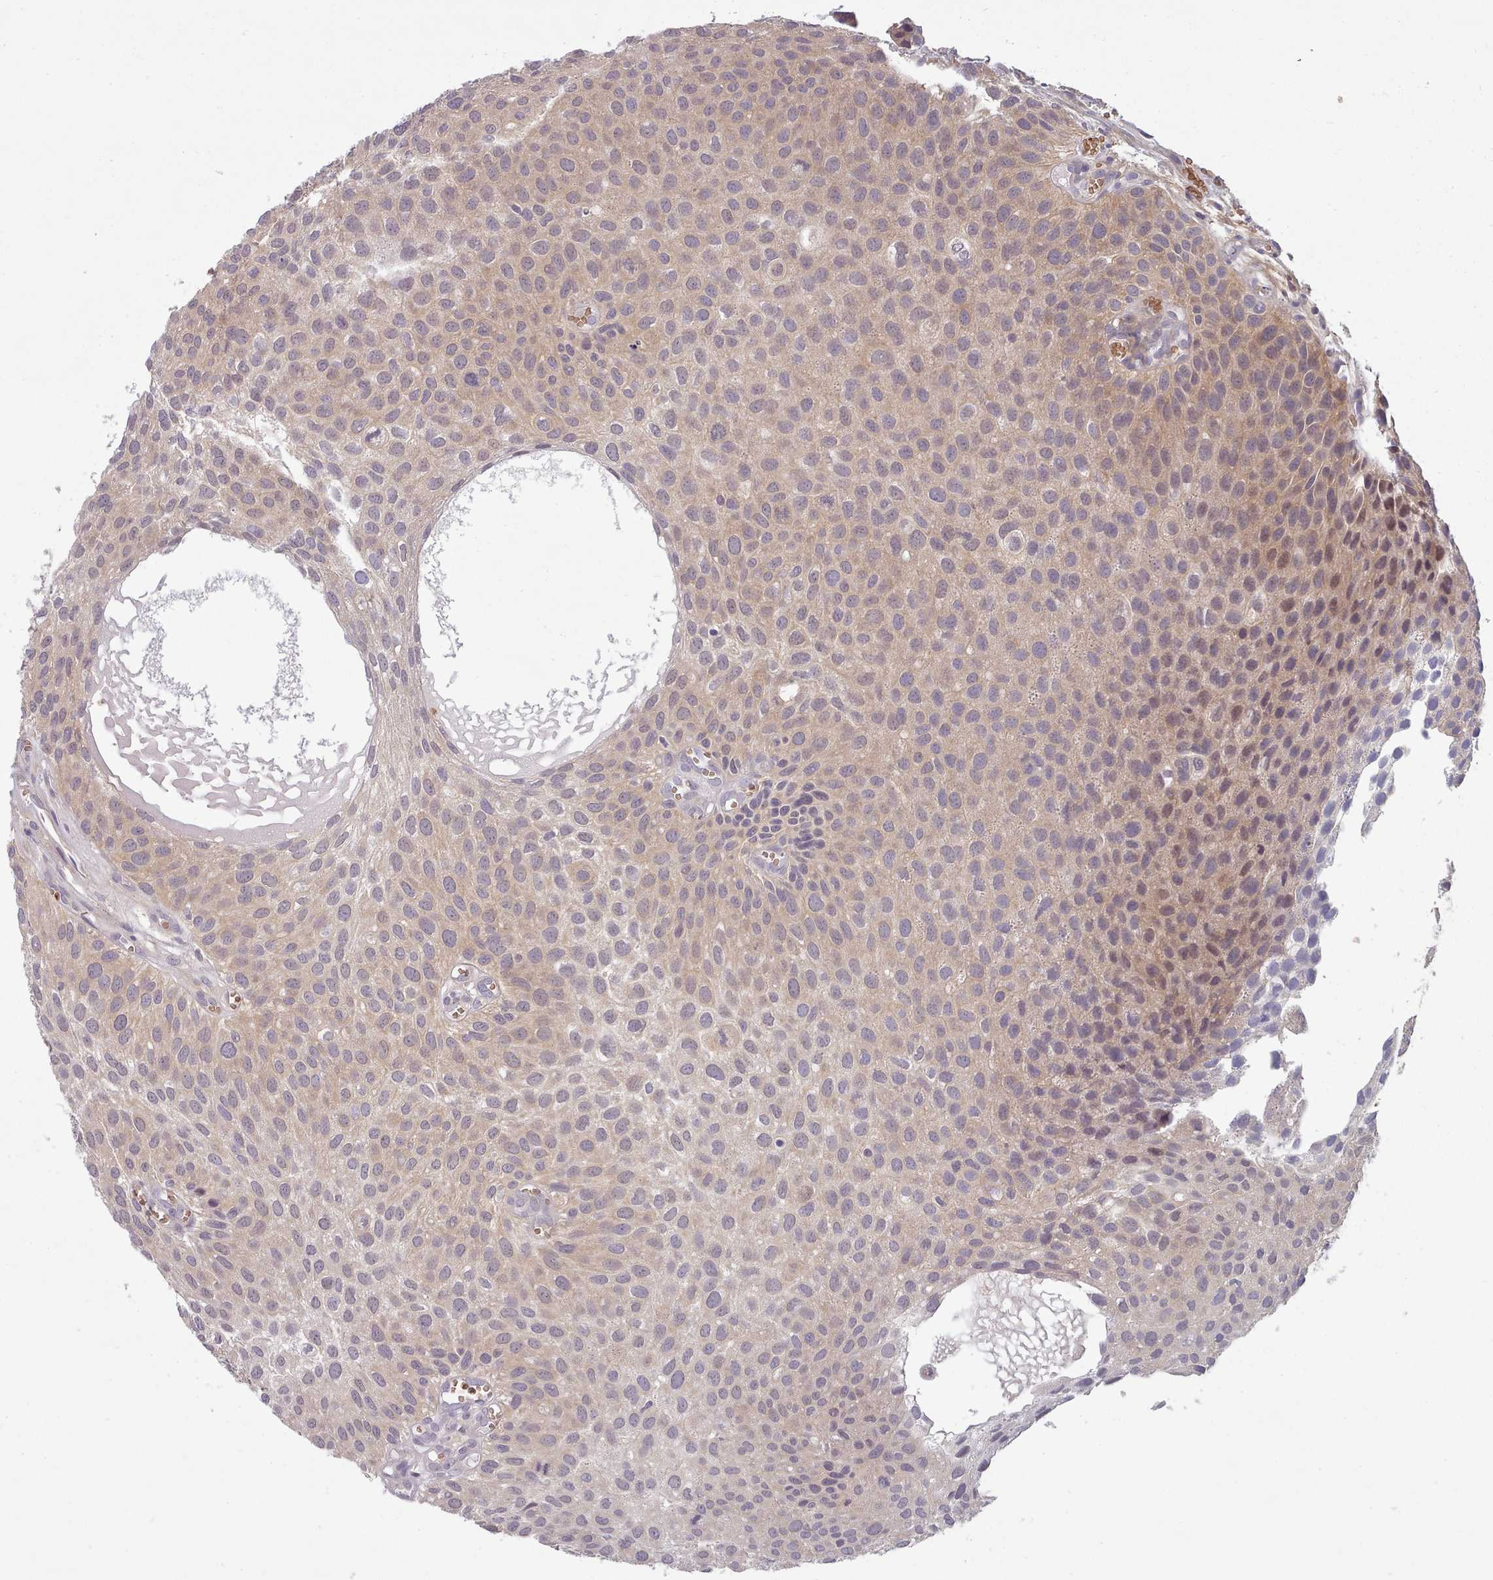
{"staining": {"intensity": "weak", "quantity": ">75%", "location": "cytoplasmic/membranous,nuclear"}, "tissue": "urothelial cancer", "cell_type": "Tumor cells", "image_type": "cancer", "snomed": [{"axis": "morphology", "description": "Urothelial carcinoma, Low grade"}, {"axis": "topography", "description": "Urinary bladder"}], "caption": "The histopathology image exhibits staining of urothelial cancer, revealing weak cytoplasmic/membranous and nuclear protein expression (brown color) within tumor cells.", "gene": "CLNS1A", "patient": {"sex": "male", "age": 88}}